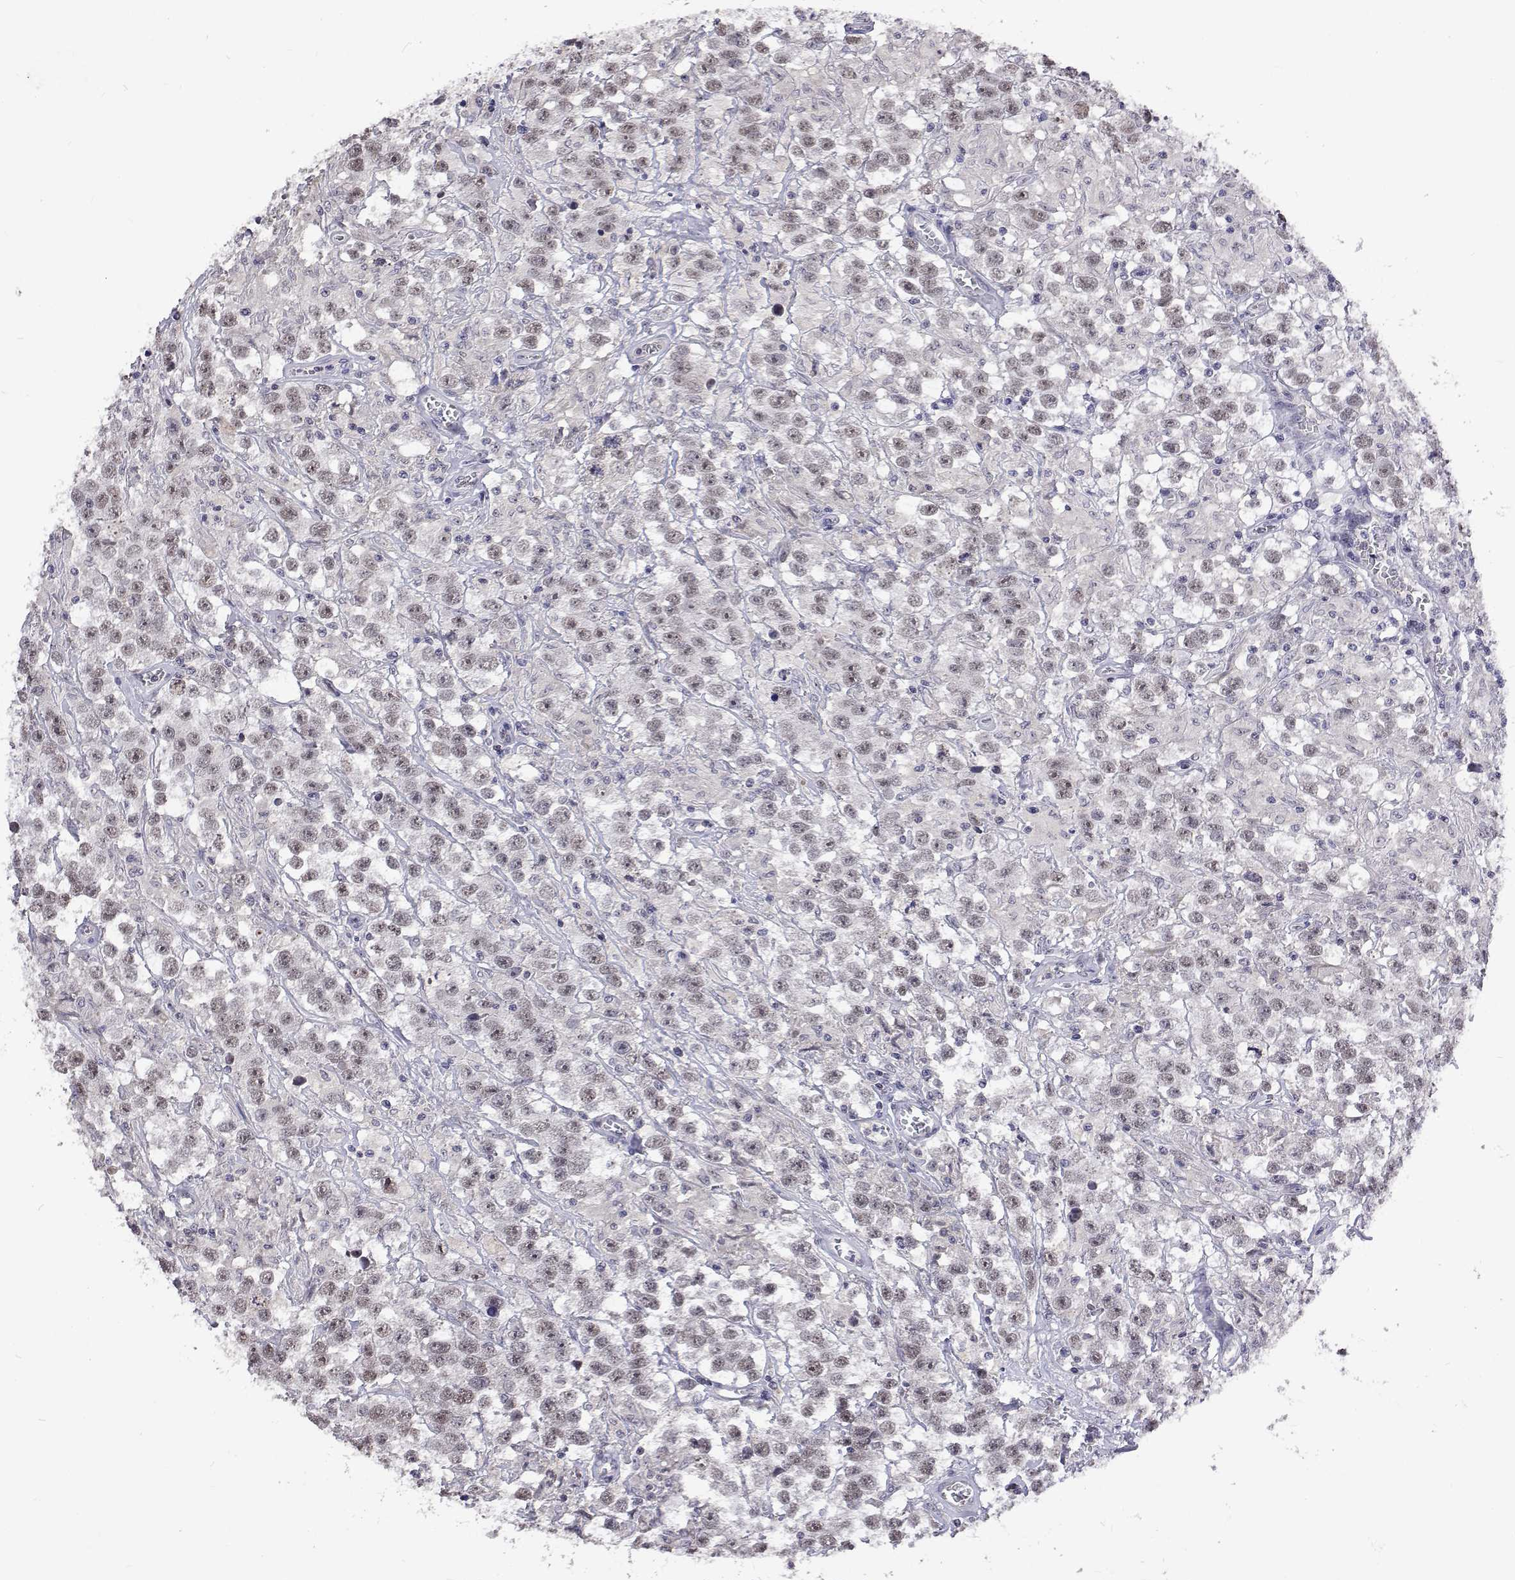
{"staining": {"intensity": "weak", "quantity": "<25%", "location": "nuclear"}, "tissue": "testis cancer", "cell_type": "Tumor cells", "image_type": "cancer", "snomed": [{"axis": "morphology", "description": "Seminoma, NOS"}, {"axis": "topography", "description": "Testis"}], "caption": "DAB immunohistochemical staining of human testis seminoma shows no significant positivity in tumor cells.", "gene": "NHP2", "patient": {"sex": "male", "age": 43}}